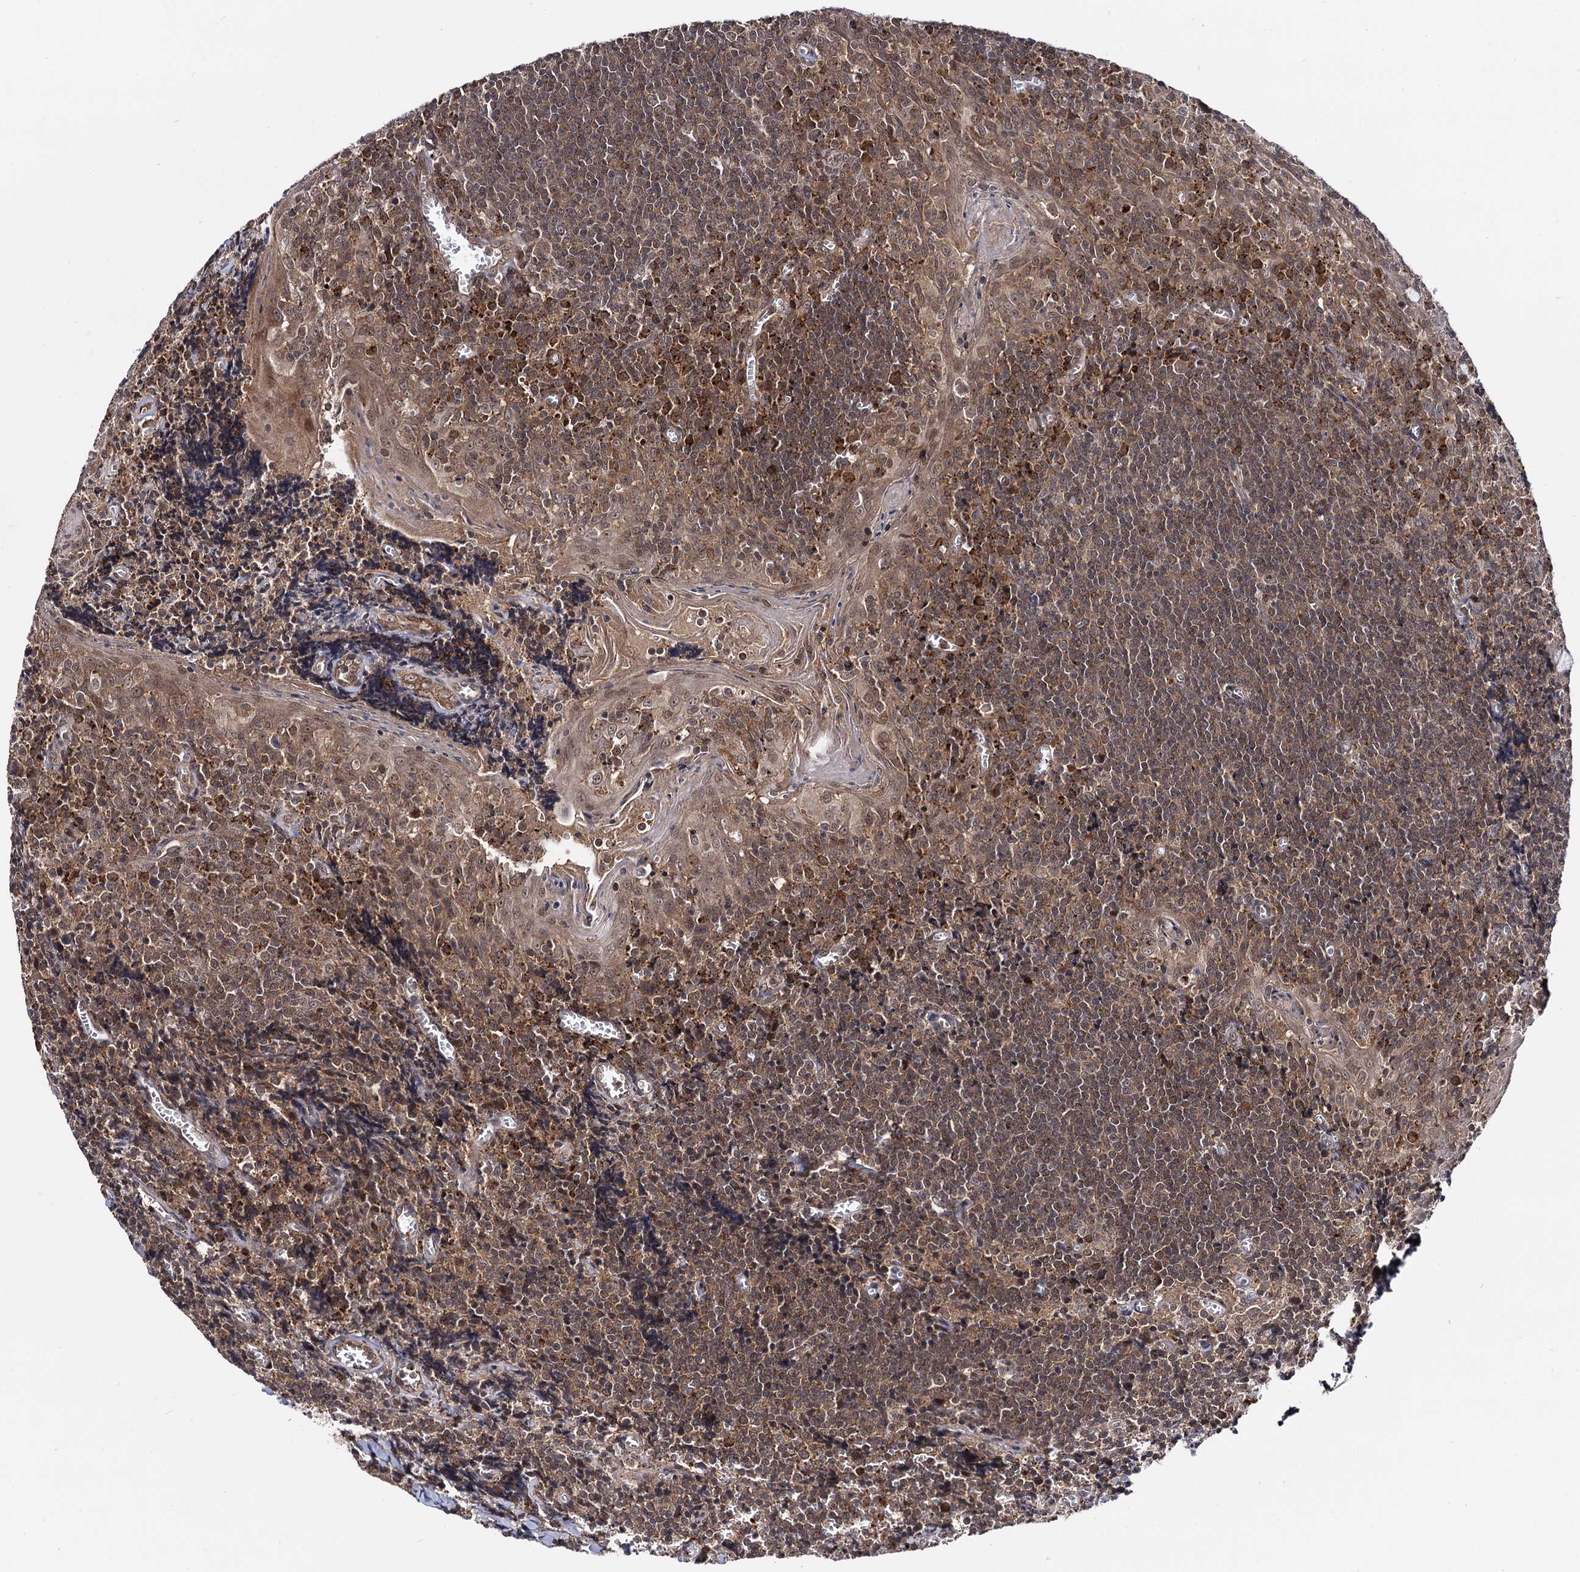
{"staining": {"intensity": "moderate", "quantity": ">75%", "location": "cytoplasmic/membranous"}, "tissue": "tonsil", "cell_type": "Germinal center cells", "image_type": "normal", "snomed": [{"axis": "morphology", "description": "Normal tissue, NOS"}, {"axis": "topography", "description": "Tonsil"}], "caption": "Protein analysis of unremarkable tonsil displays moderate cytoplasmic/membranous expression in approximately >75% of germinal center cells. (DAB = brown stain, brightfield microscopy at high magnification).", "gene": "MICAL2", "patient": {"sex": "male", "age": 27}}